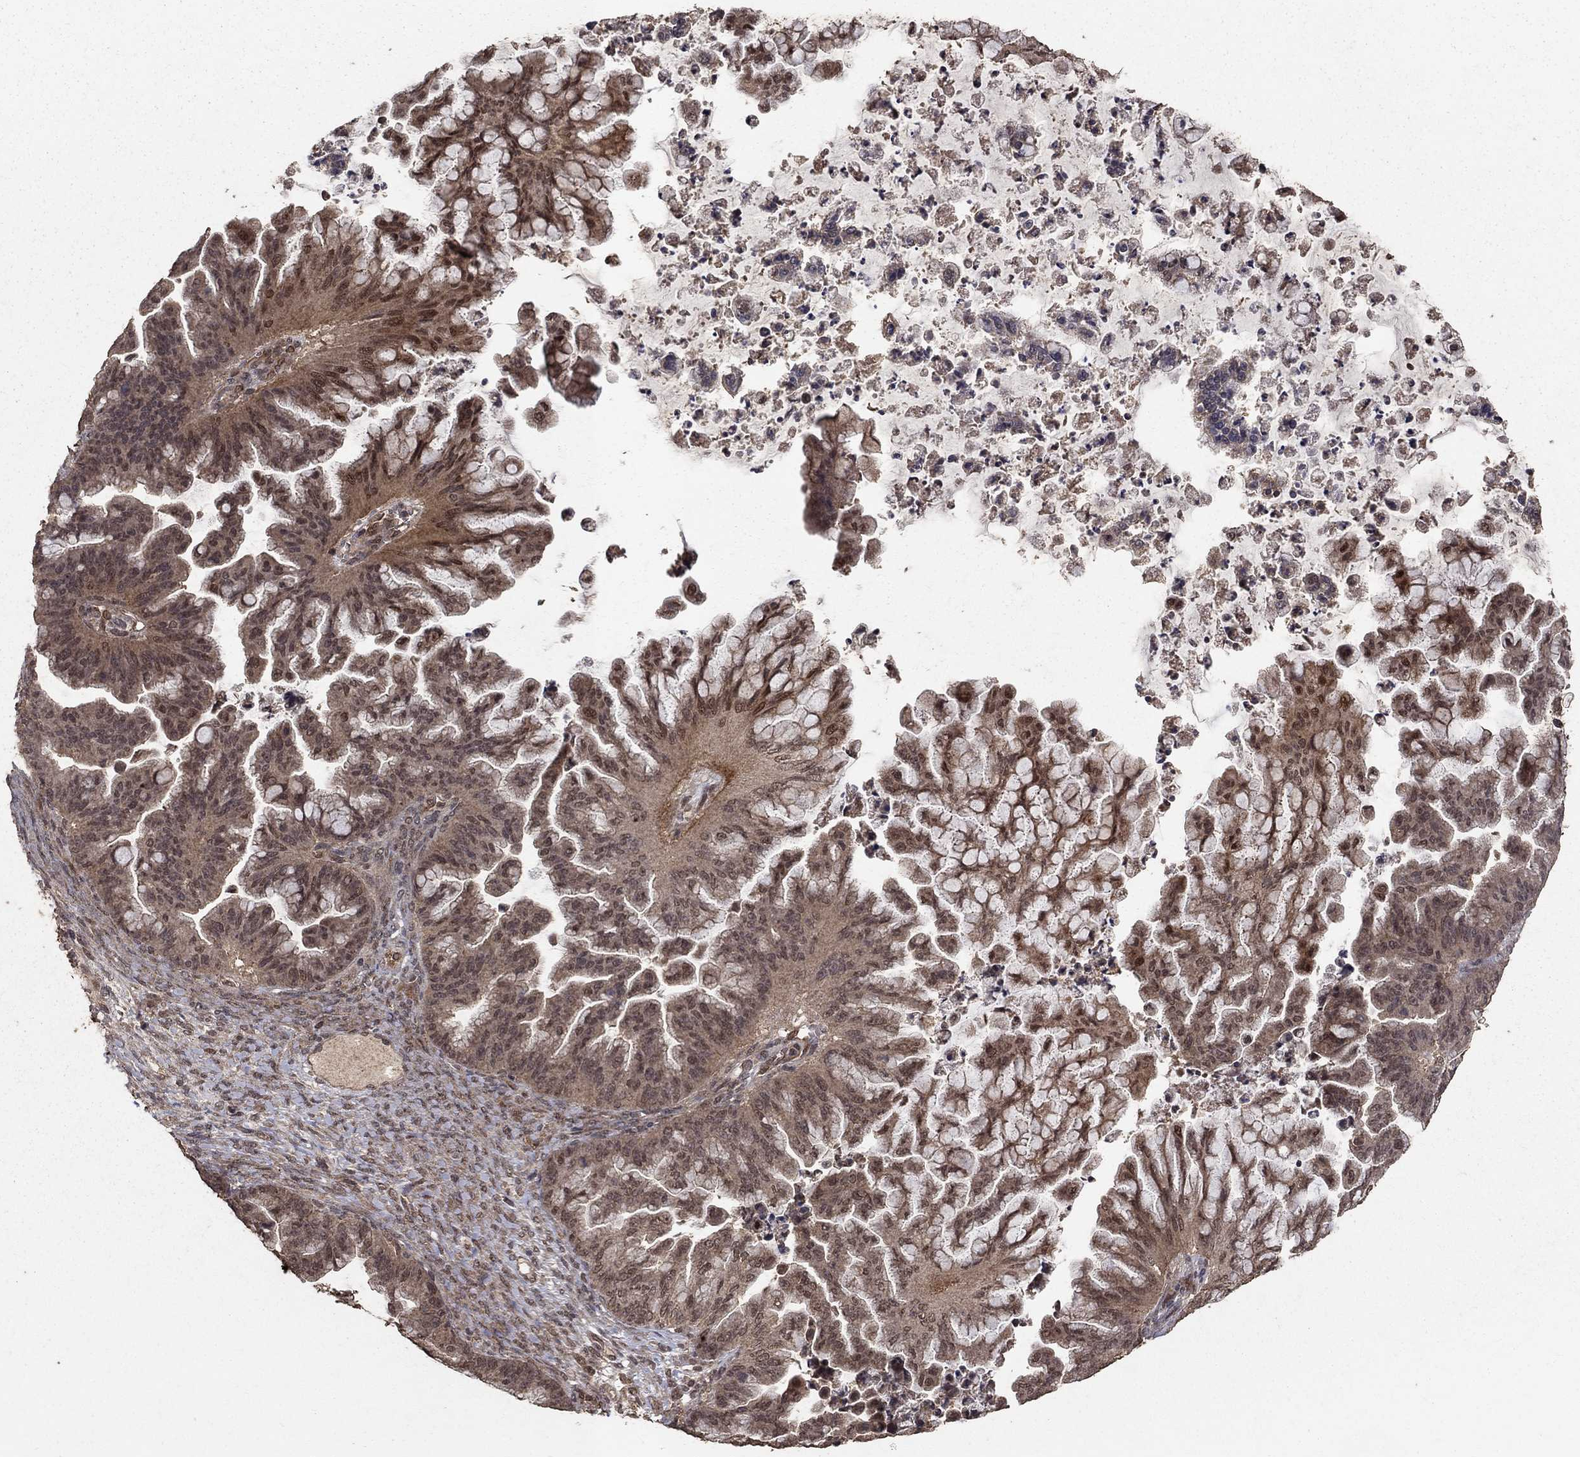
{"staining": {"intensity": "moderate", "quantity": ">75%", "location": "cytoplasmic/membranous"}, "tissue": "ovarian cancer", "cell_type": "Tumor cells", "image_type": "cancer", "snomed": [{"axis": "morphology", "description": "Cystadenocarcinoma, mucinous, NOS"}, {"axis": "topography", "description": "Ovary"}], "caption": "This is an image of IHC staining of ovarian cancer, which shows moderate staining in the cytoplasmic/membranous of tumor cells.", "gene": "PRDM1", "patient": {"sex": "female", "age": 67}}